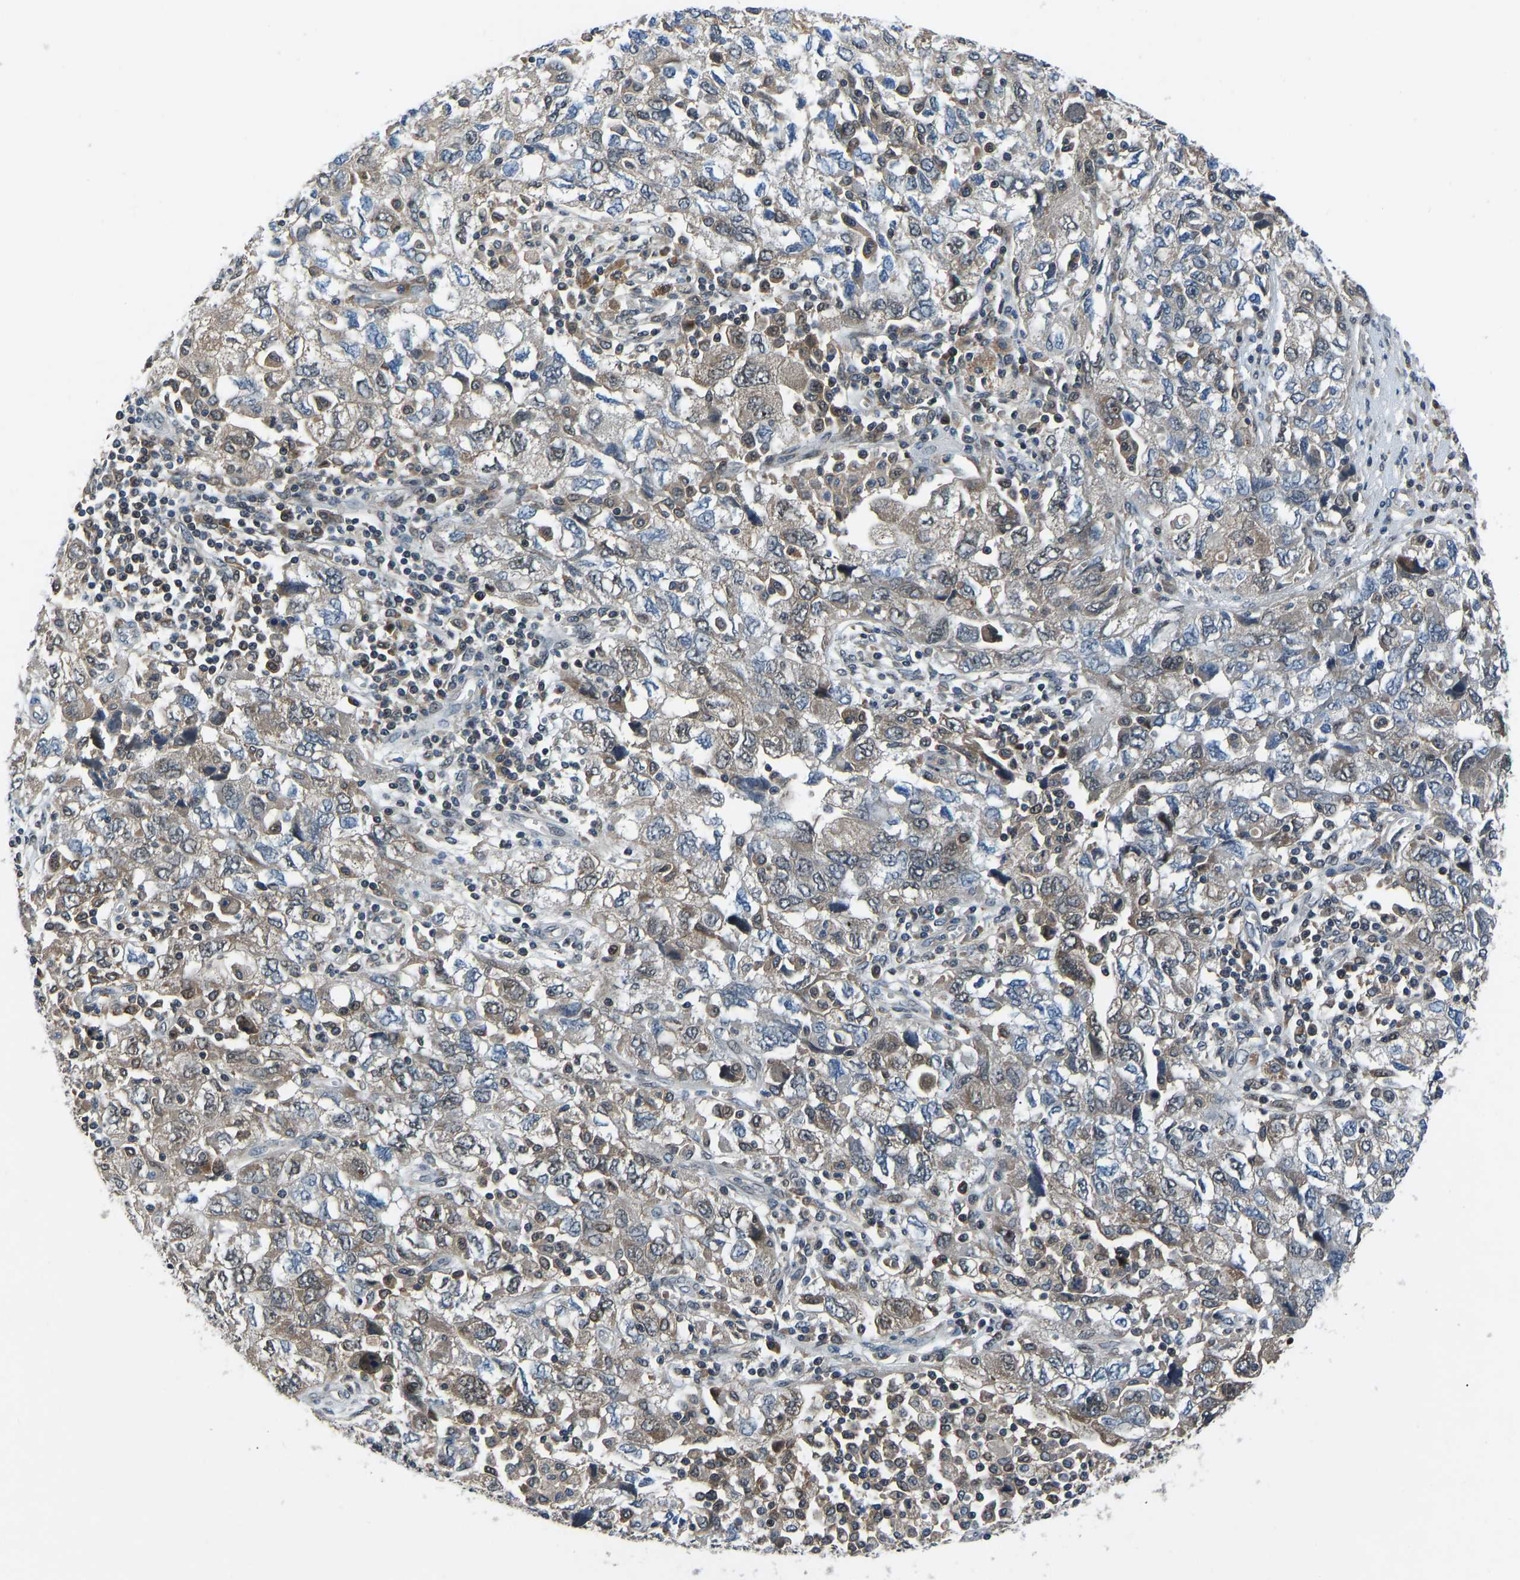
{"staining": {"intensity": "weak", "quantity": "25%-75%", "location": "cytoplasmic/membranous"}, "tissue": "ovarian cancer", "cell_type": "Tumor cells", "image_type": "cancer", "snomed": [{"axis": "morphology", "description": "Carcinoma, NOS"}, {"axis": "morphology", "description": "Cystadenocarcinoma, serous, NOS"}, {"axis": "topography", "description": "Ovary"}], "caption": "Ovarian cancer stained with DAB immunohistochemistry reveals low levels of weak cytoplasmic/membranous expression in about 25%-75% of tumor cells. The staining was performed using DAB to visualize the protein expression in brown, while the nuclei were stained in blue with hematoxylin (Magnification: 20x).", "gene": "RLIM", "patient": {"sex": "female", "age": 69}}